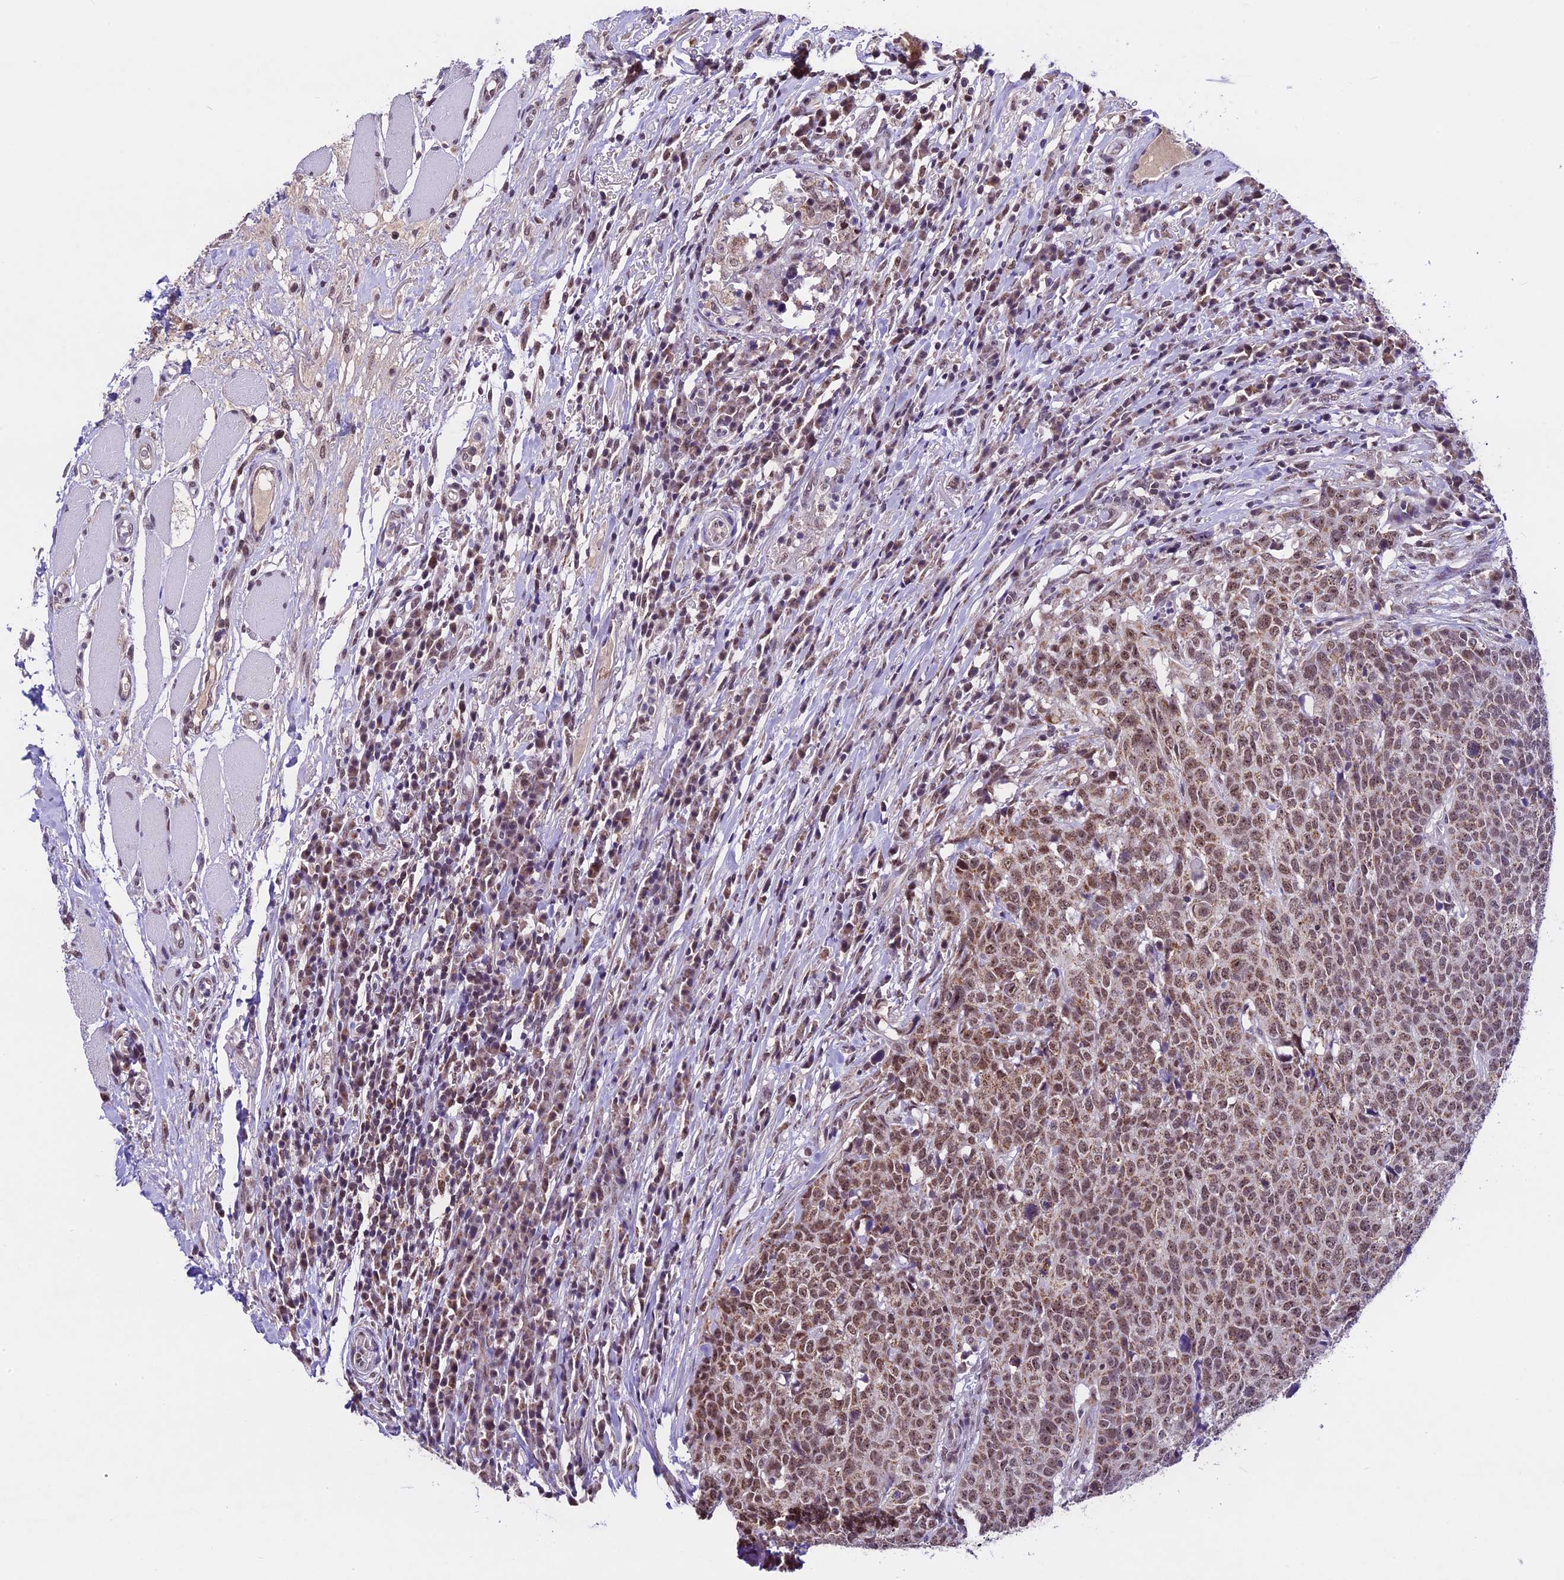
{"staining": {"intensity": "moderate", "quantity": ">75%", "location": "nuclear"}, "tissue": "head and neck cancer", "cell_type": "Tumor cells", "image_type": "cancer", "snomed": [{"axis": "morphology", "description": "Squamous cell carcinoma, NOS"}, {"axis": "topography", "description": "Head-Neck"}], "caption": "IHC image of neoplastic tissue: human squamous cell carcinoma (head and neck) stained using immunohistochemistry exhibits medium levels of moderate protein expression localized specifically in the nuclear of tumor cells, appearing as a nuclear brown color.", "gene": "CARS2", "patient": {"sex": "male", "age": 66}}